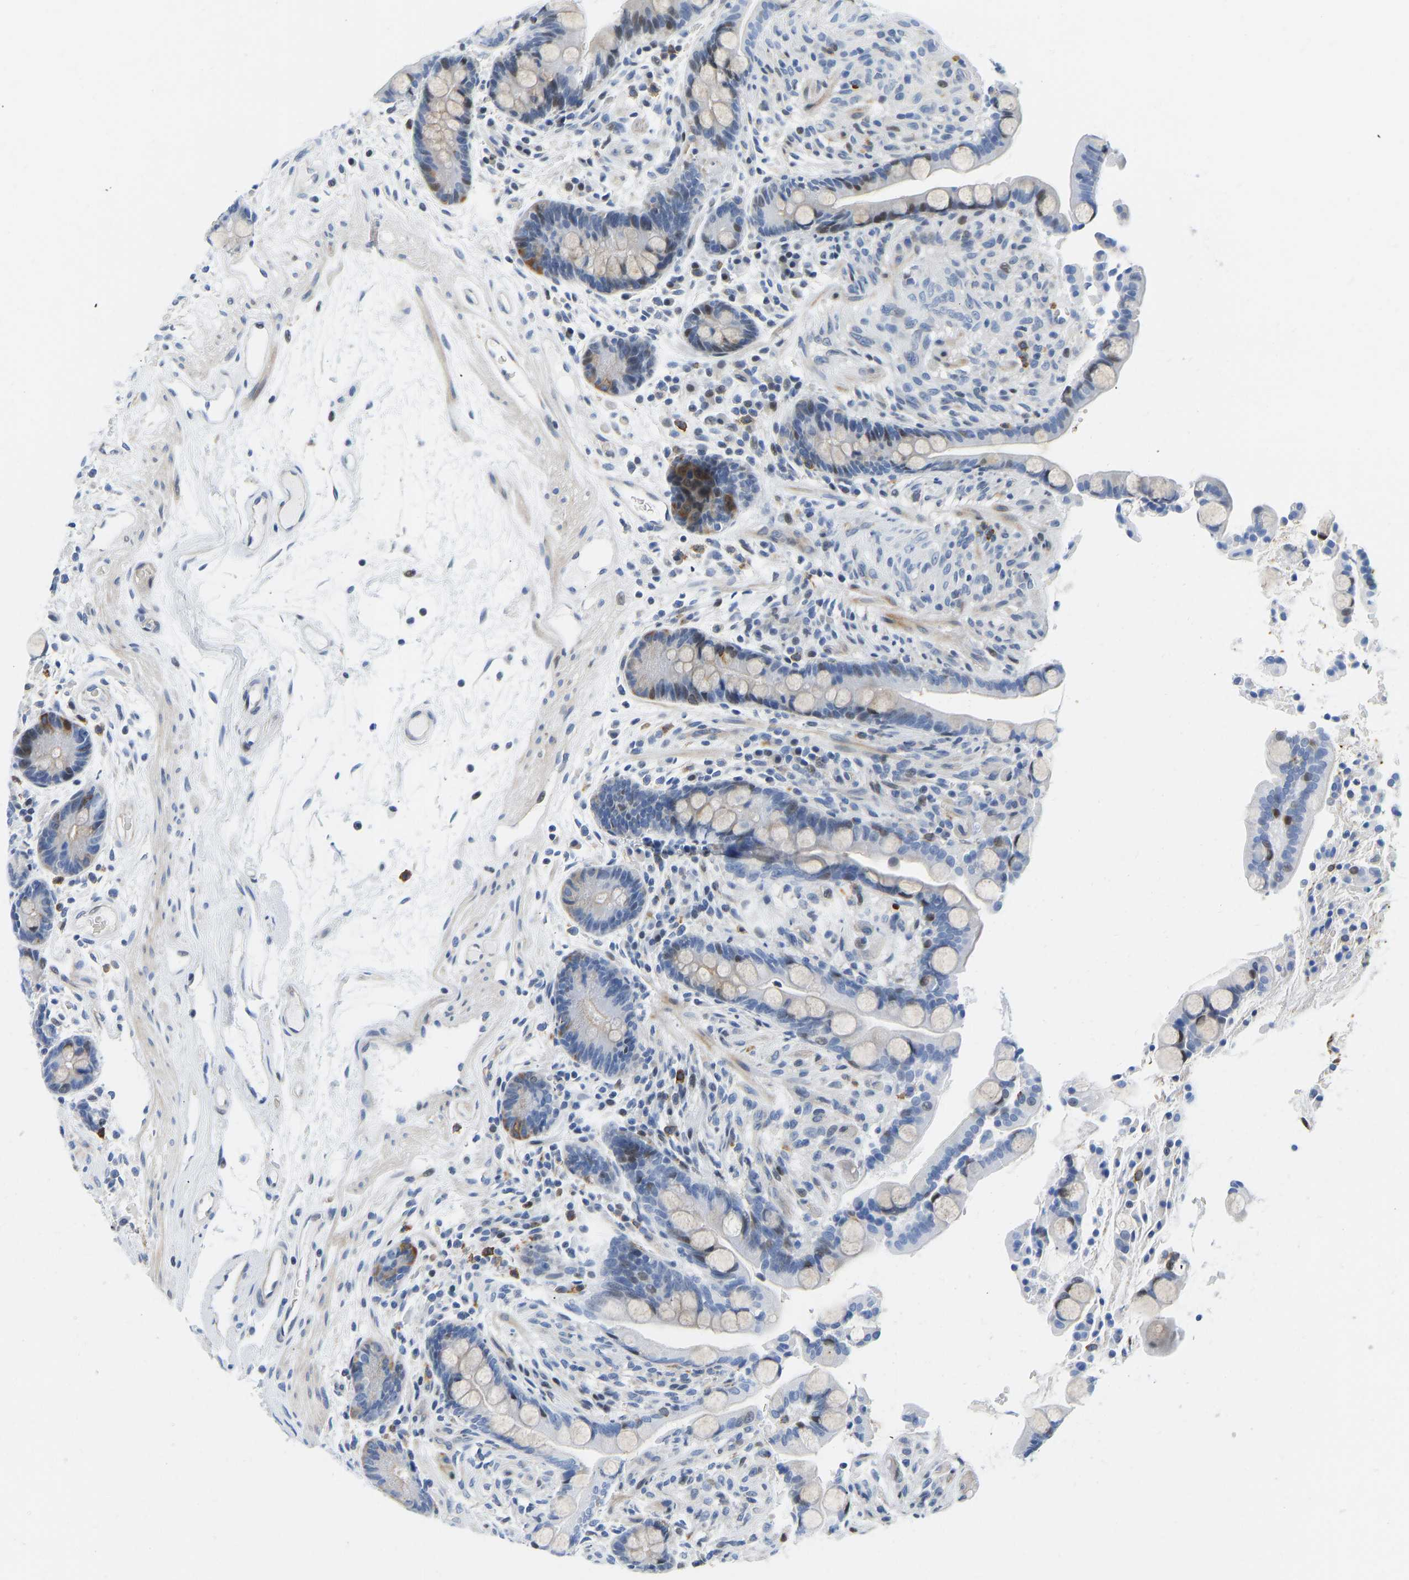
{"staining": {"intensity": "negative", "quantity": "none", "location": "none"}, "tissue": "colon", "cell_type": "Endothelial cells", "image_type": "normal", "snomed": [{"axis": "morphology", "description": "Normal tissue, NOS"}, {"axis": "topography", "description": "Colon"}], "caption": "Colon stained for a protein using immunohistochemistry (IHC) reveals no expression endothelial cells.", "gene": "HDAC5", "patient": {"sex": "male", "age": 73}}